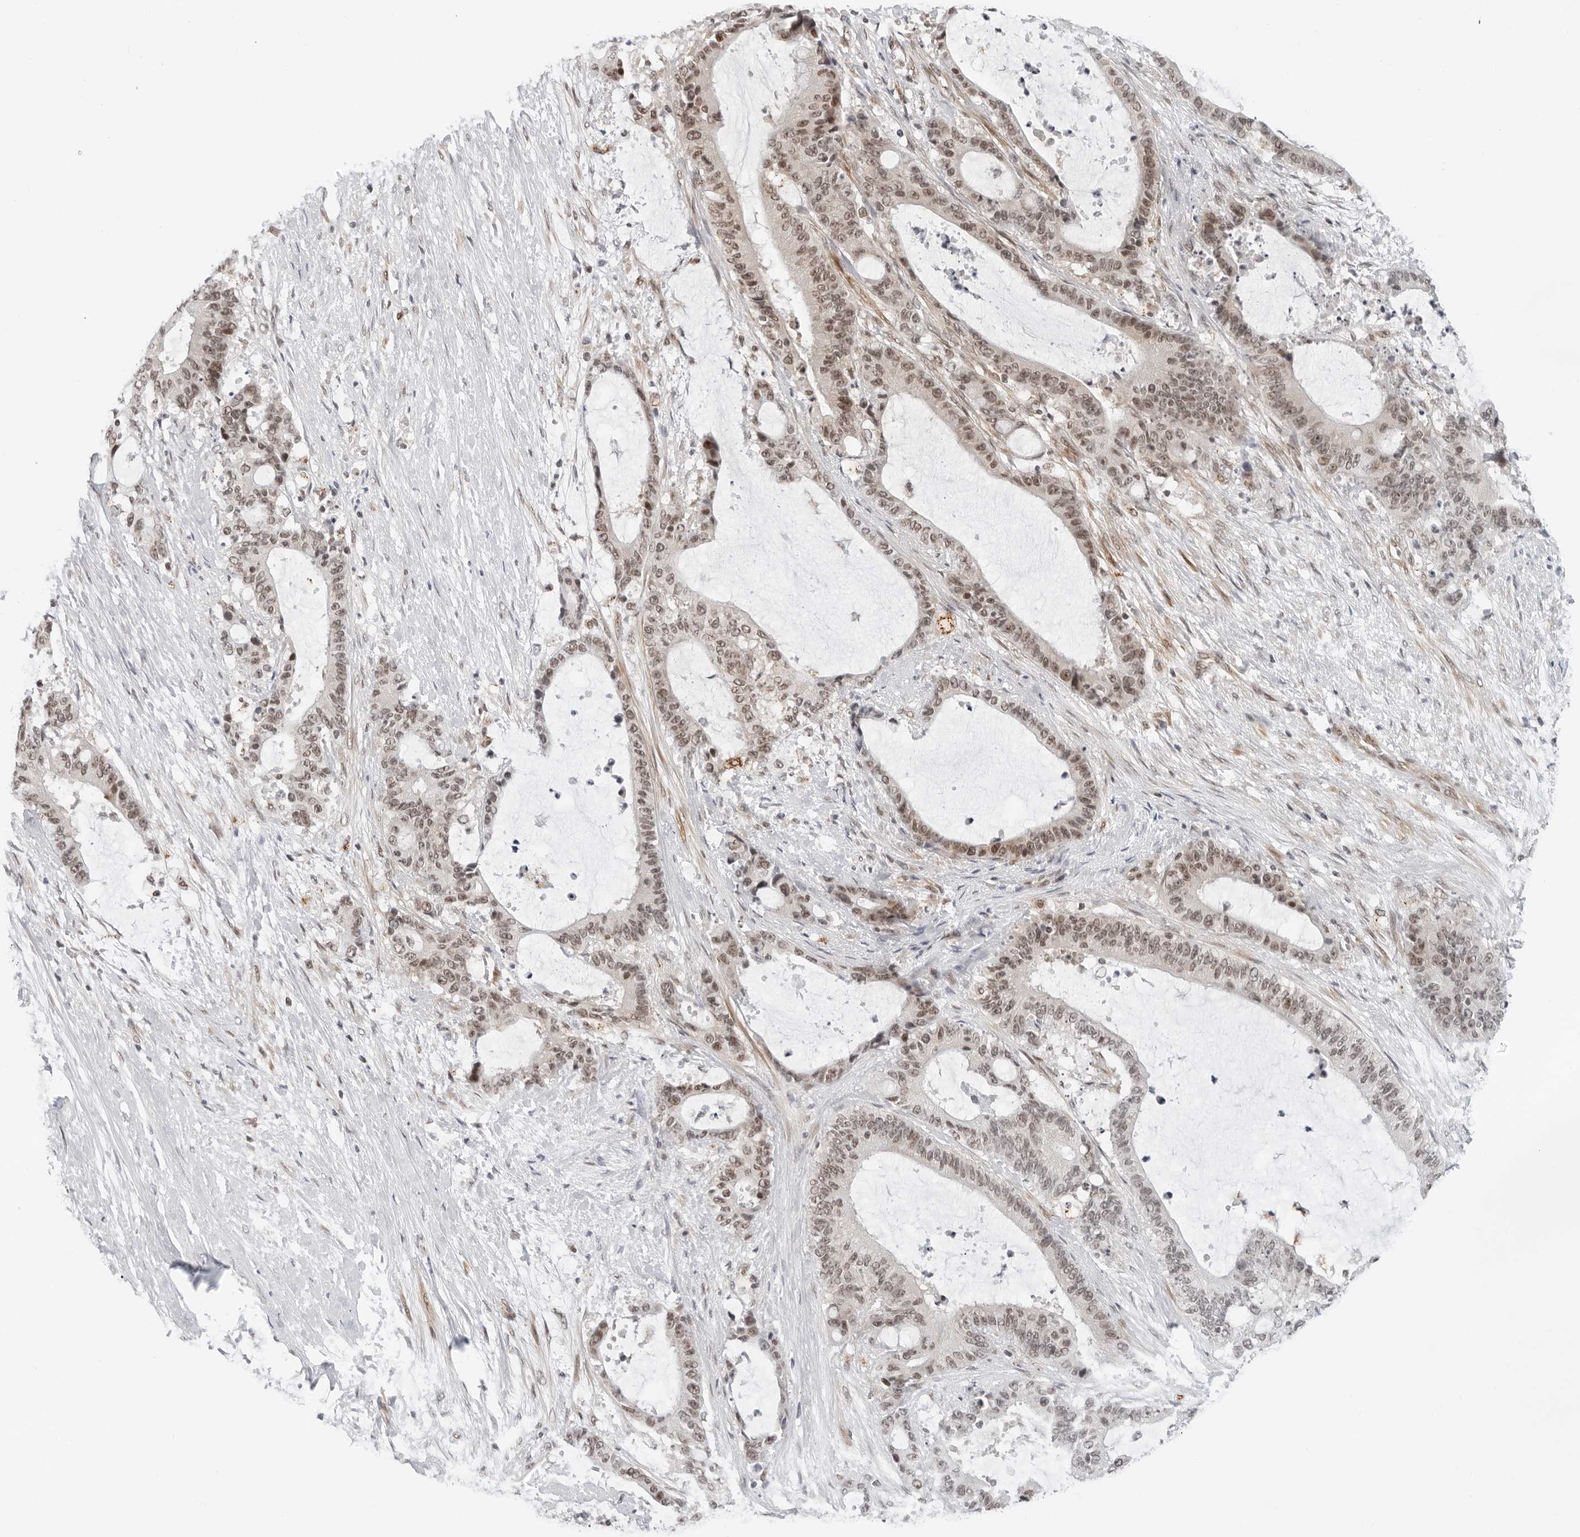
{"staining": {"intensity": "moderate", "quantity": ">75%", "location": "nuclear"}, "tissue": "liver cancer", "cell_type": "Tumor cells", "image_type": "cancer", "snomed": [{"axis": "morphology", "description": "Normal tissue, NOS"}, {"axis": "morphology", "description": "Cholangiocarcinoma"}, {"axis": "topography", "description": "Liver"}, {"axis": "topography", "description": "Peripheral nerve tissue"}], "caption": "This is an image of immunohistochemistry staining of liver cancer, which shows moderate staining in the nuclear of tumor cells.", "gene": "TOX4", "patient": {"sex": "female", "age": 73}}